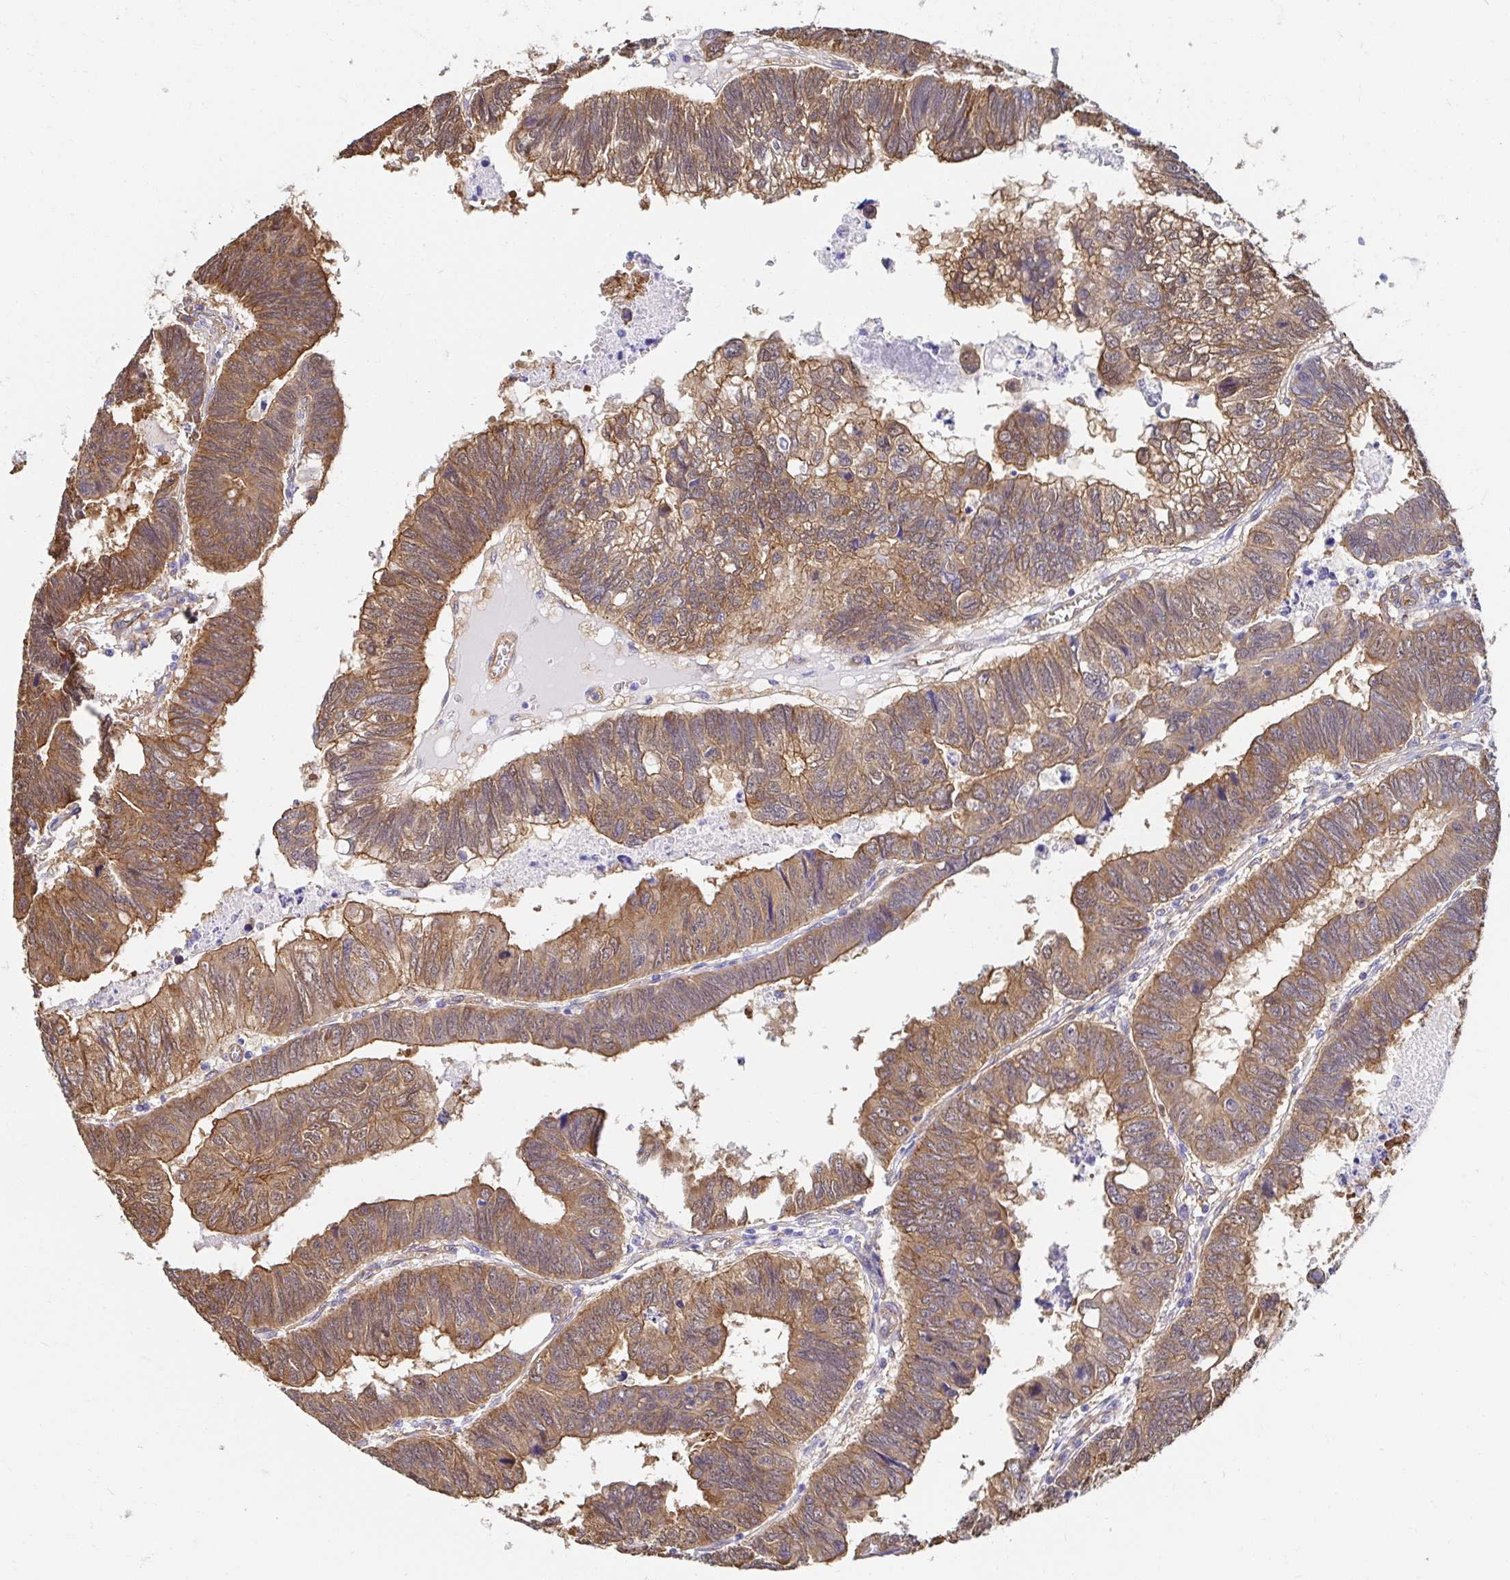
{"staining": {"intensity": "moderate", "quantity": ">75%", "location": "cytoplasmic/membranous"}, "tissue": "colorectal cancer", "cell_type": "Tumor cells", "image_type": "cancer", "snomed": [{"axis": "morphology", "description": "Adenocarcinoma, NOS"}, {"axis": "topography", "description": "Colon"}], "caption": "A medium amount of moderate cytoplasmic/membranous expression is present in about >75% of tumor cells in colorectal cancer tissue.", "gene": "CTTN", "patient": {"sex": "male", "age": 62}}